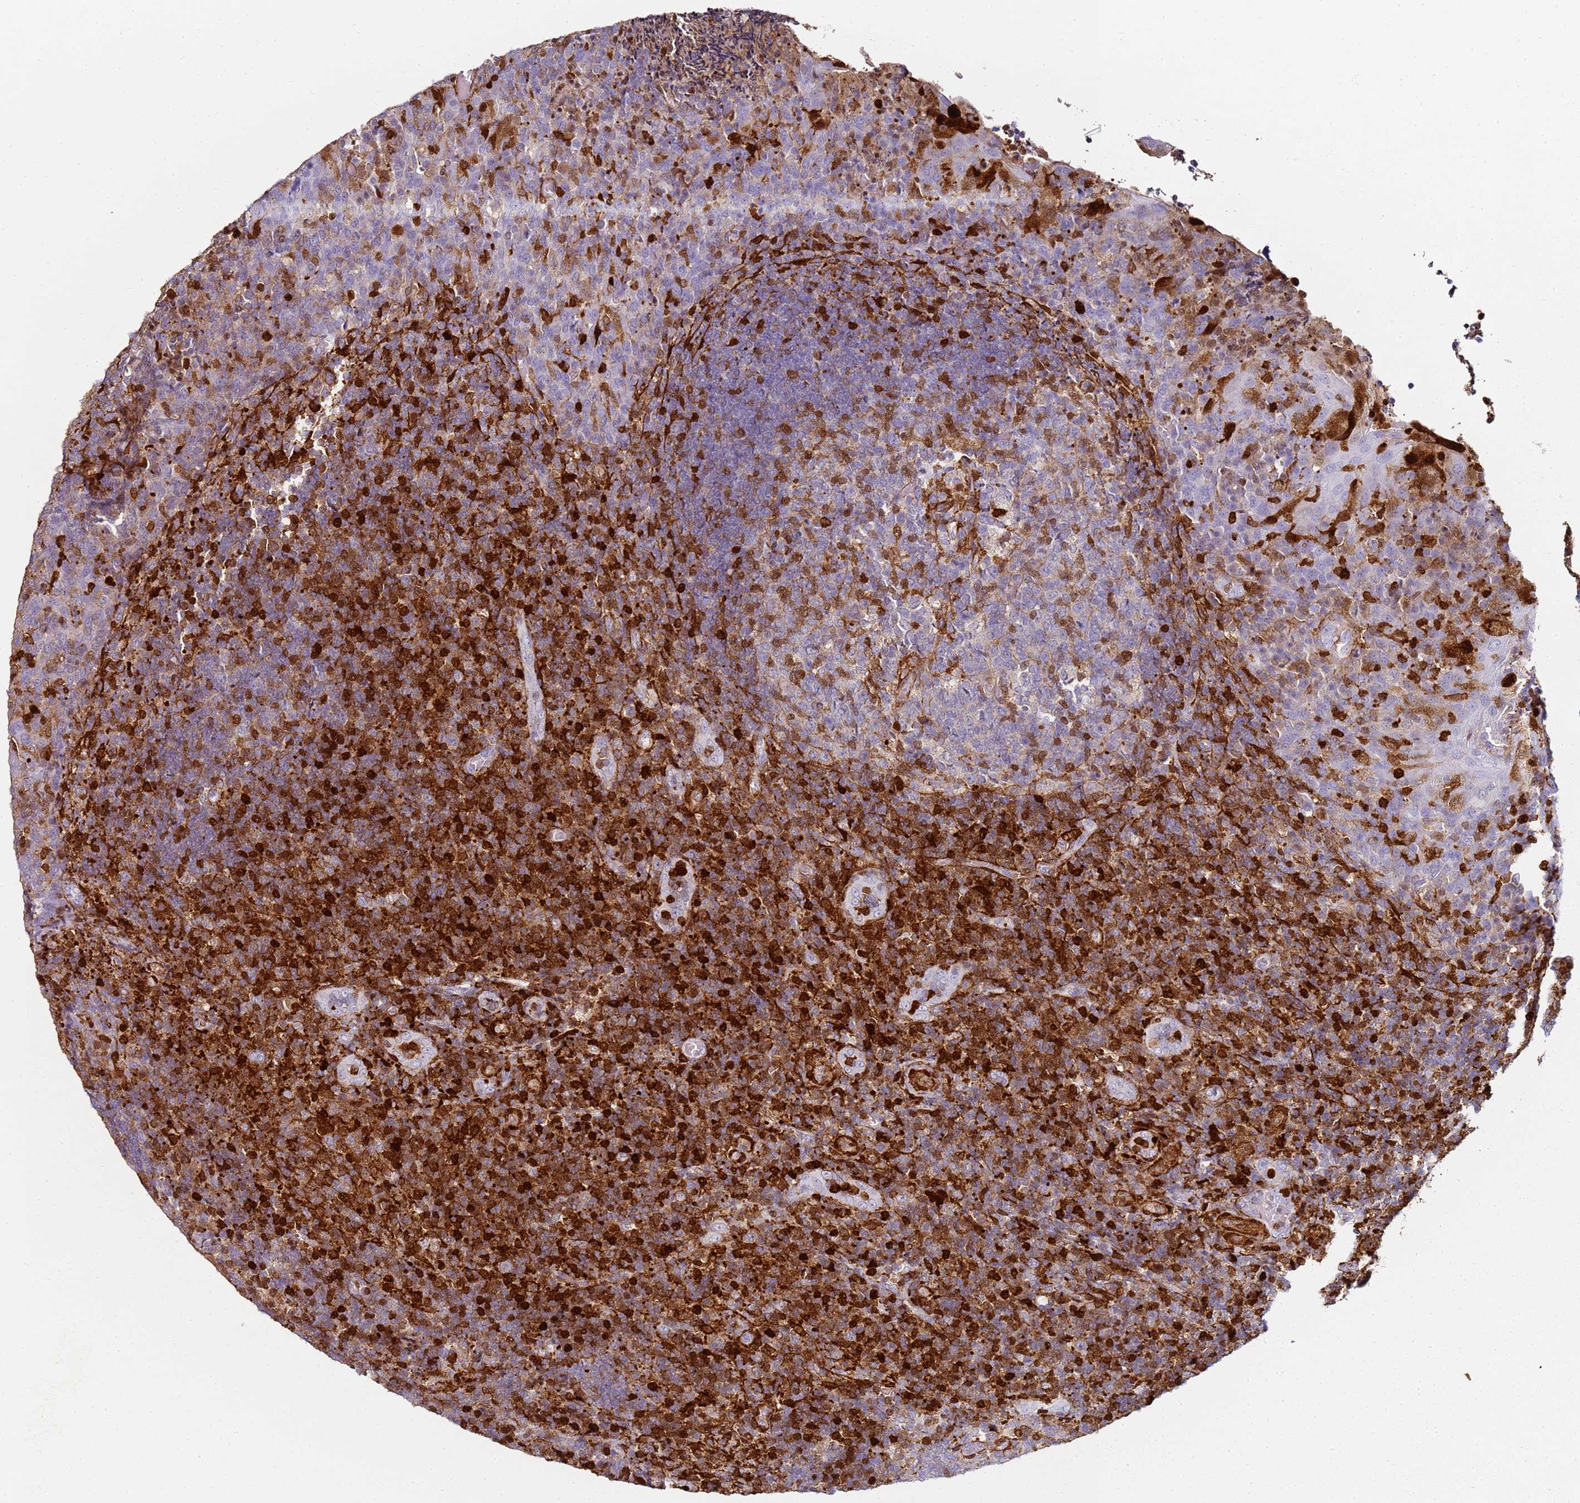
{"staining": {"intensity": "strong", "quantity": "<25%", "location": "cytoplasmic/membranous,nuclear"}, "tissue": "tonsil", "cell_type": "Germinal center cells", "image_type": "normal", "snomed": [{"axis": "morphology", "description": "Normal tissue, NOS"}, {"axis": "topography", "description": "Tonsil"}], "caption": "Germinal center cells exhibit medium levels of strong cytoplasmic/membranous,nuclear expression in approximately <25% of cells in benign human tonsil. (brown staining indicates protein expression, while blue staining denotes nuclei).", "gene": "S100A4", "patient": {"sex": "male", "age": 17}}